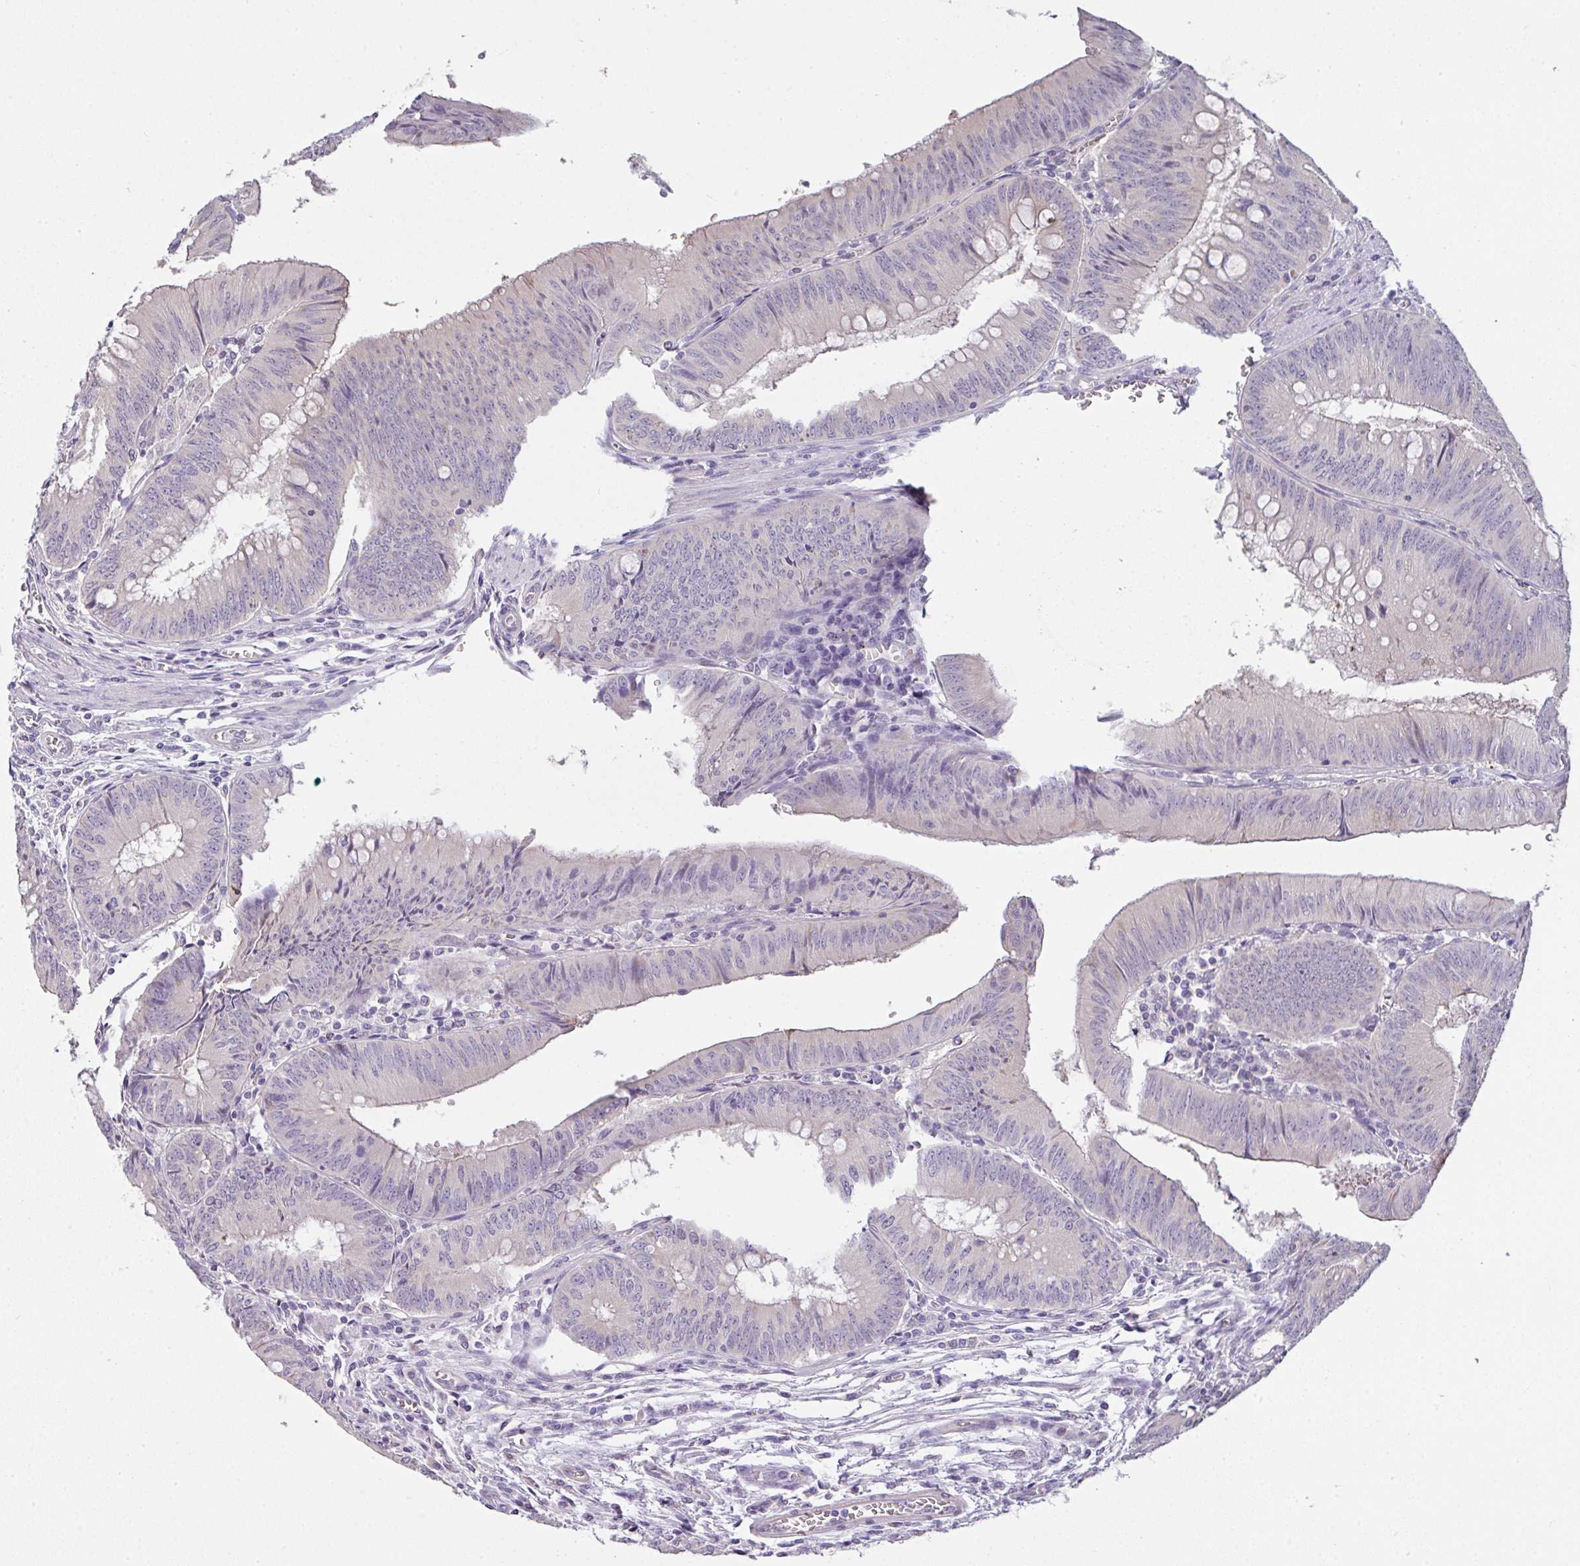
{"staining": {"intensity": "negative", "quantity": "none", "location": "none"}, "tissue": "colorectal cancer", "cell_type": "Tumor cells", "image_type": "cancer", "snomed": [{"axis": "morphology", "description": "Adenocarcinoma, NOS"}, {"axis": "topography", "description": "Rectum"}], "caption": "The immunohistochemistry (IHC) histopathology image has no significant expression in tumor cells of colorectal cancer tissue. Brightfield microscopy of IHC stained with DAB (brown) and hematoxylin (blue), captured at high magnification.", "gene": "FILIP1", "patient": {"sex": "female", "age": 72}}